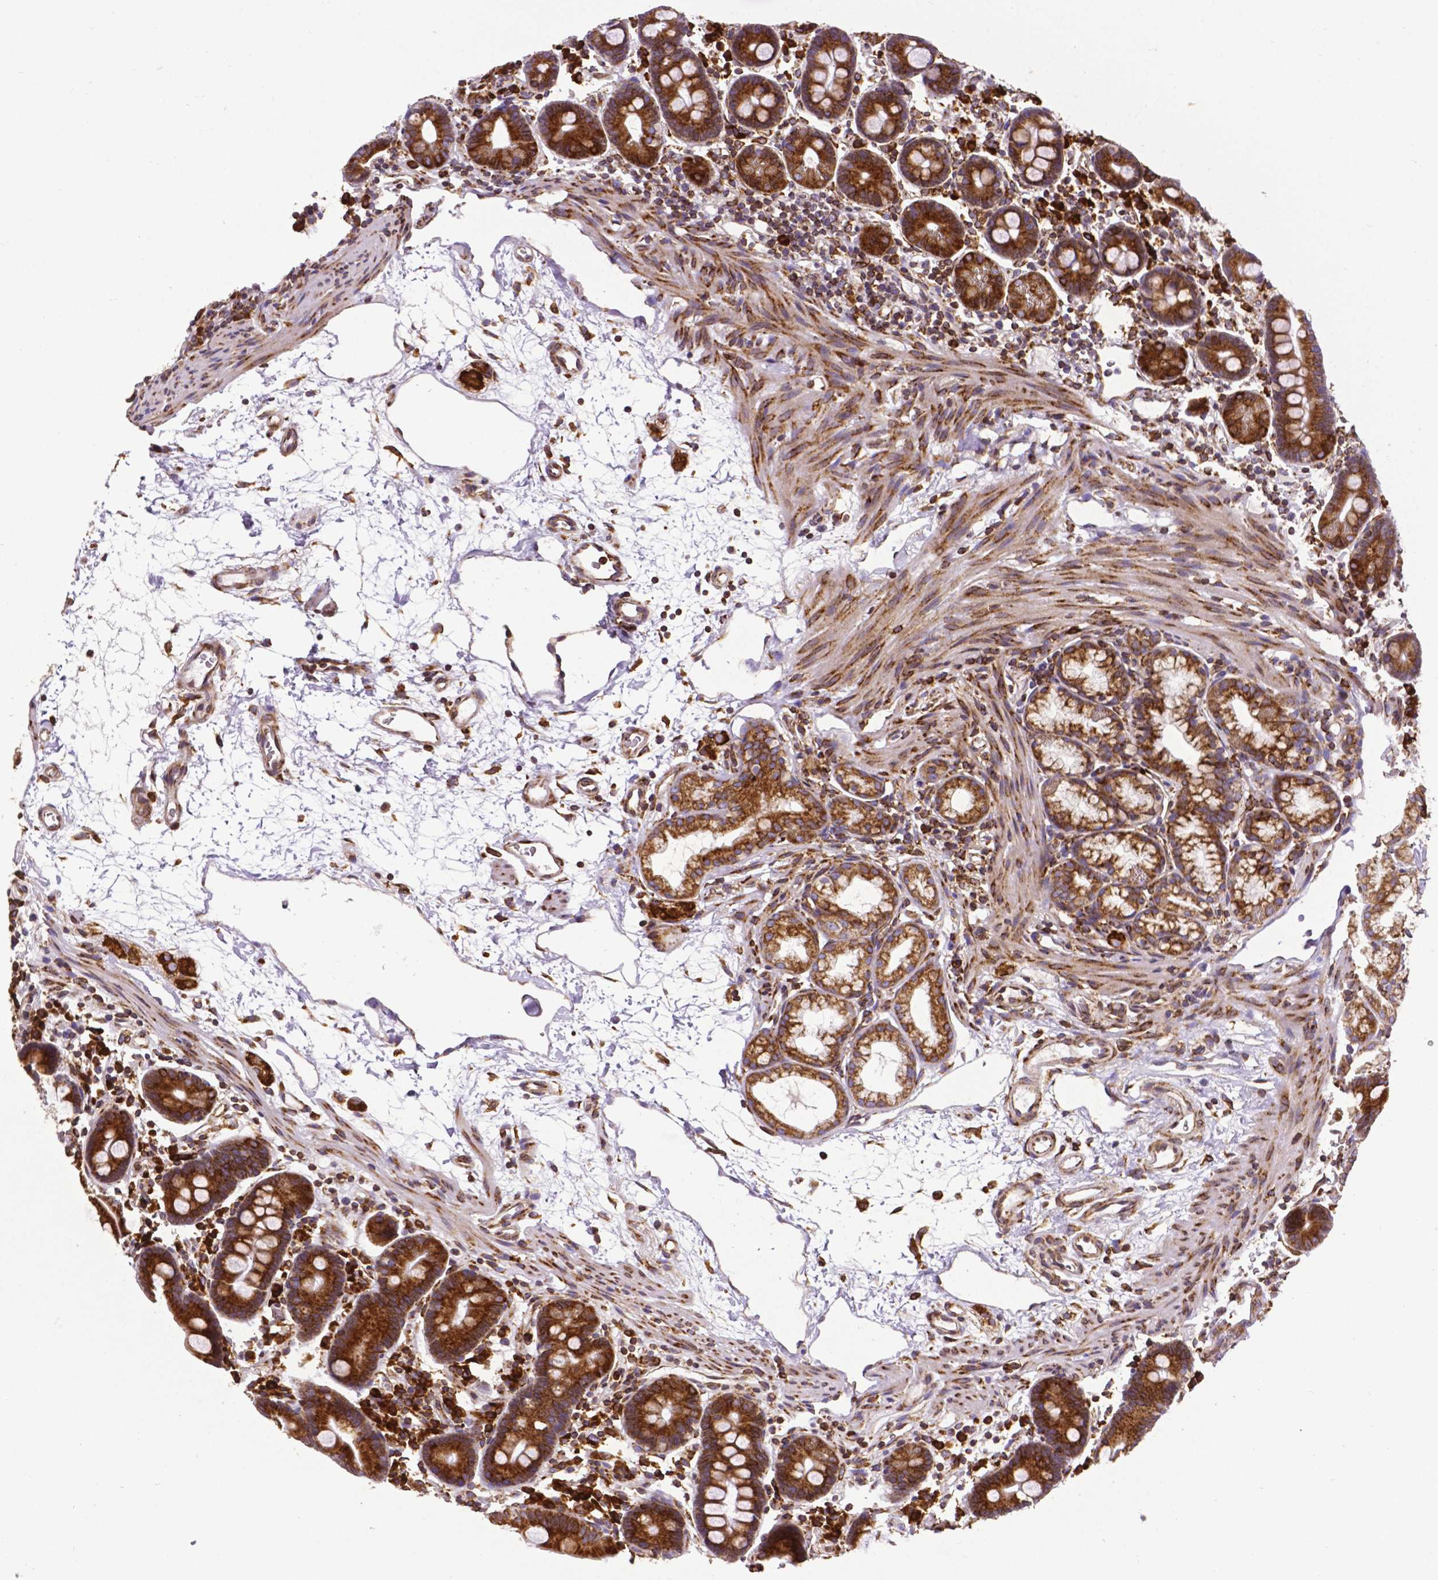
{"staining": {"intensity": "strong", "quantity": ">75%", "location": "cytoplasmic/membranous"}, "tissue": "duodenum", "cell_type": "Glandular cells", "image_type": "normal", "snomed": [{"axis": "morphology", "description": "Normal tissue, NOS"}, {"axis": "topography", "description": "Pancreas"}, {"axis": "topography", "description": "Duodenum"}], "caption": "Brown immunohistochemical staining in unremarkable duodenum exhibits strong cytoplasmic/membranous staining in approximately >75% of glandular cells.", "gene": "MTDH", "patient": {"sex": "male", "age": 59}}